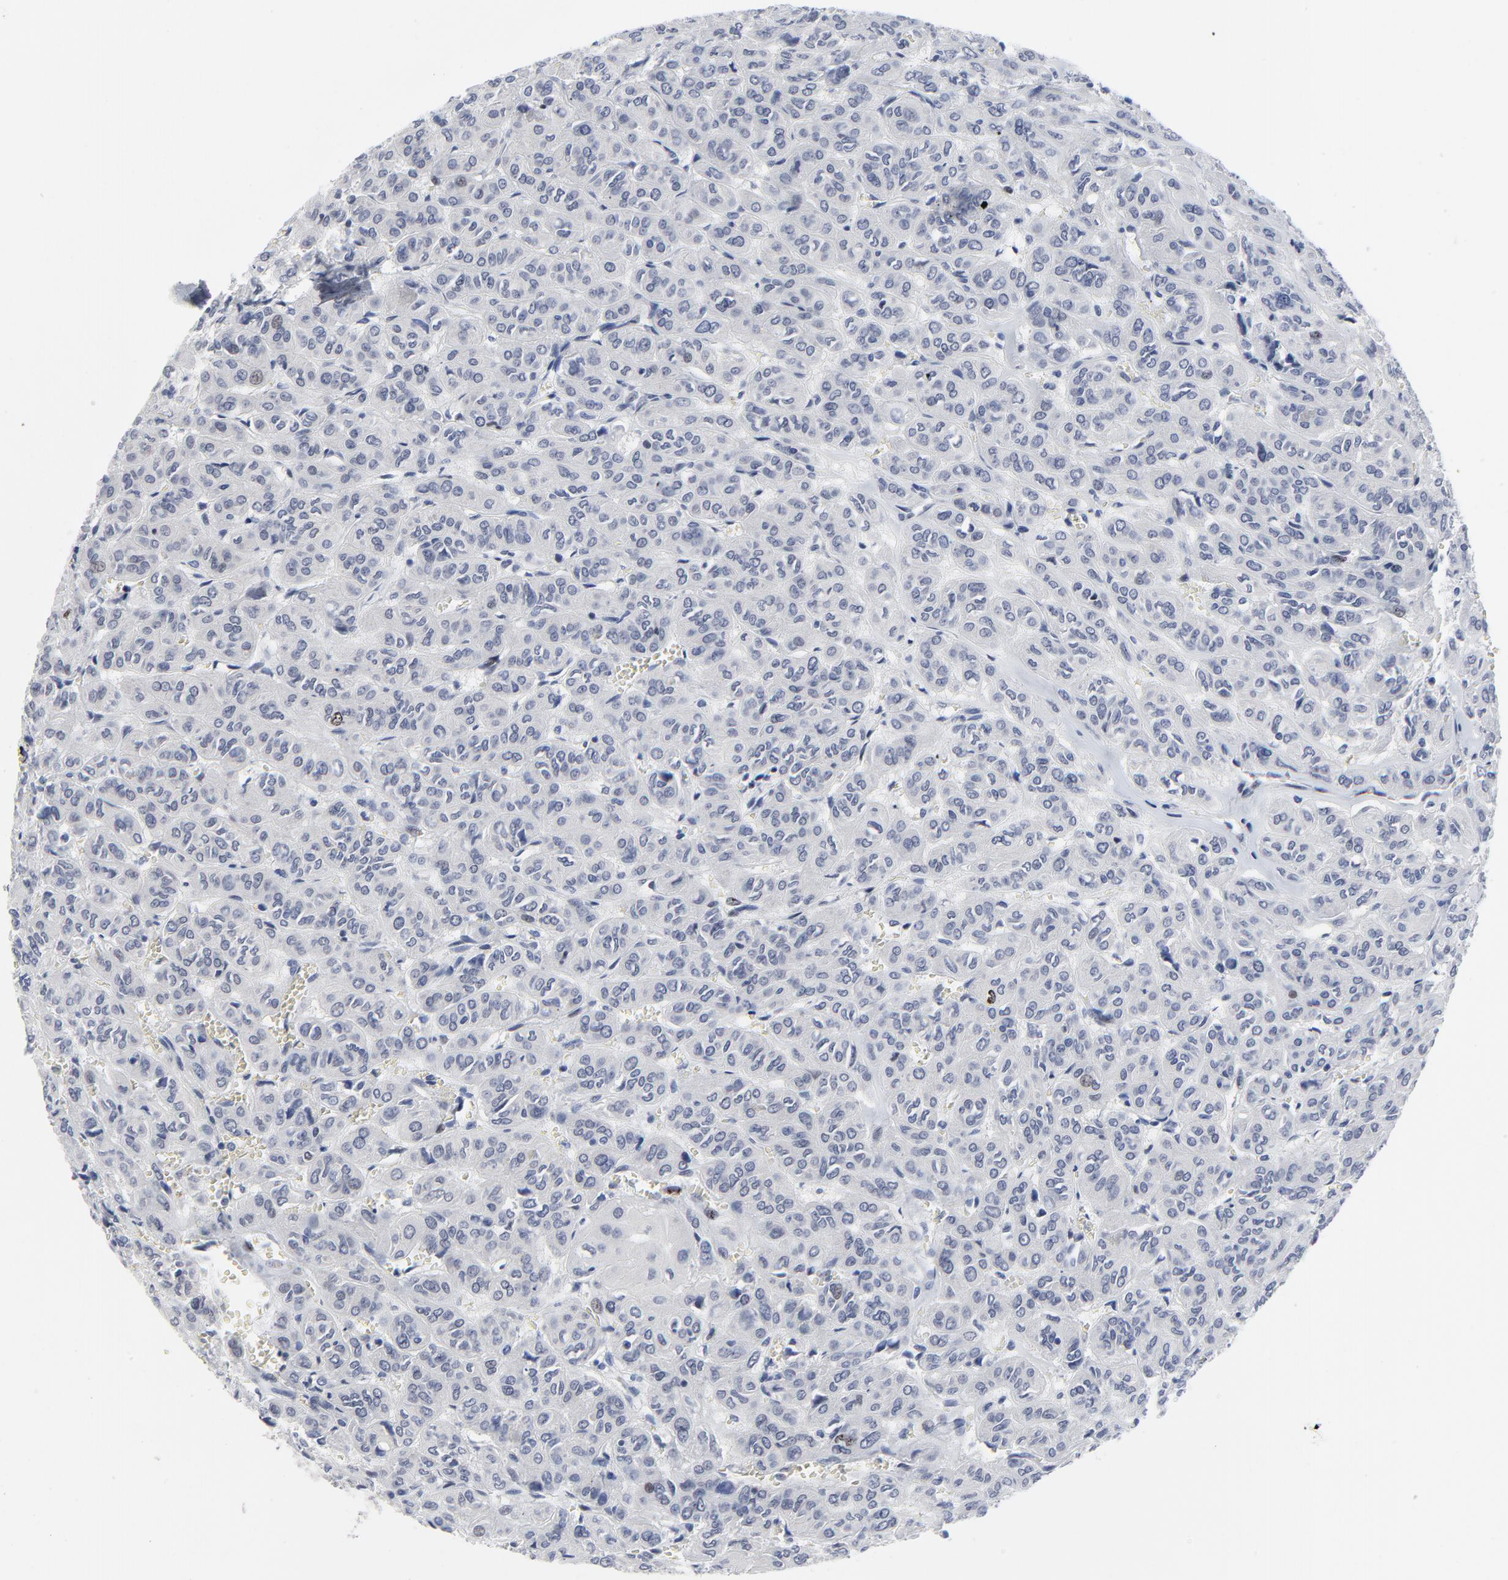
{"staining": {"intensity": "negative", "quantity": "none", "location": "none"}, "tissue": "thyroid cancer", "cell_type": "Tumor cells", "image_type": "cancer", "snomed": [{"axis": "morphology", "description": "Follicular adenoma carcinoma, NOS"}, {"axis": "topography", "description": "Thyroid gland"}], "caption": "Tumor cells show no significant positivity in thyroid cancer (follicular adenoma carcinoma).", "gene": "ZNF589", "patient": {"sex": "female", "age": 71}}